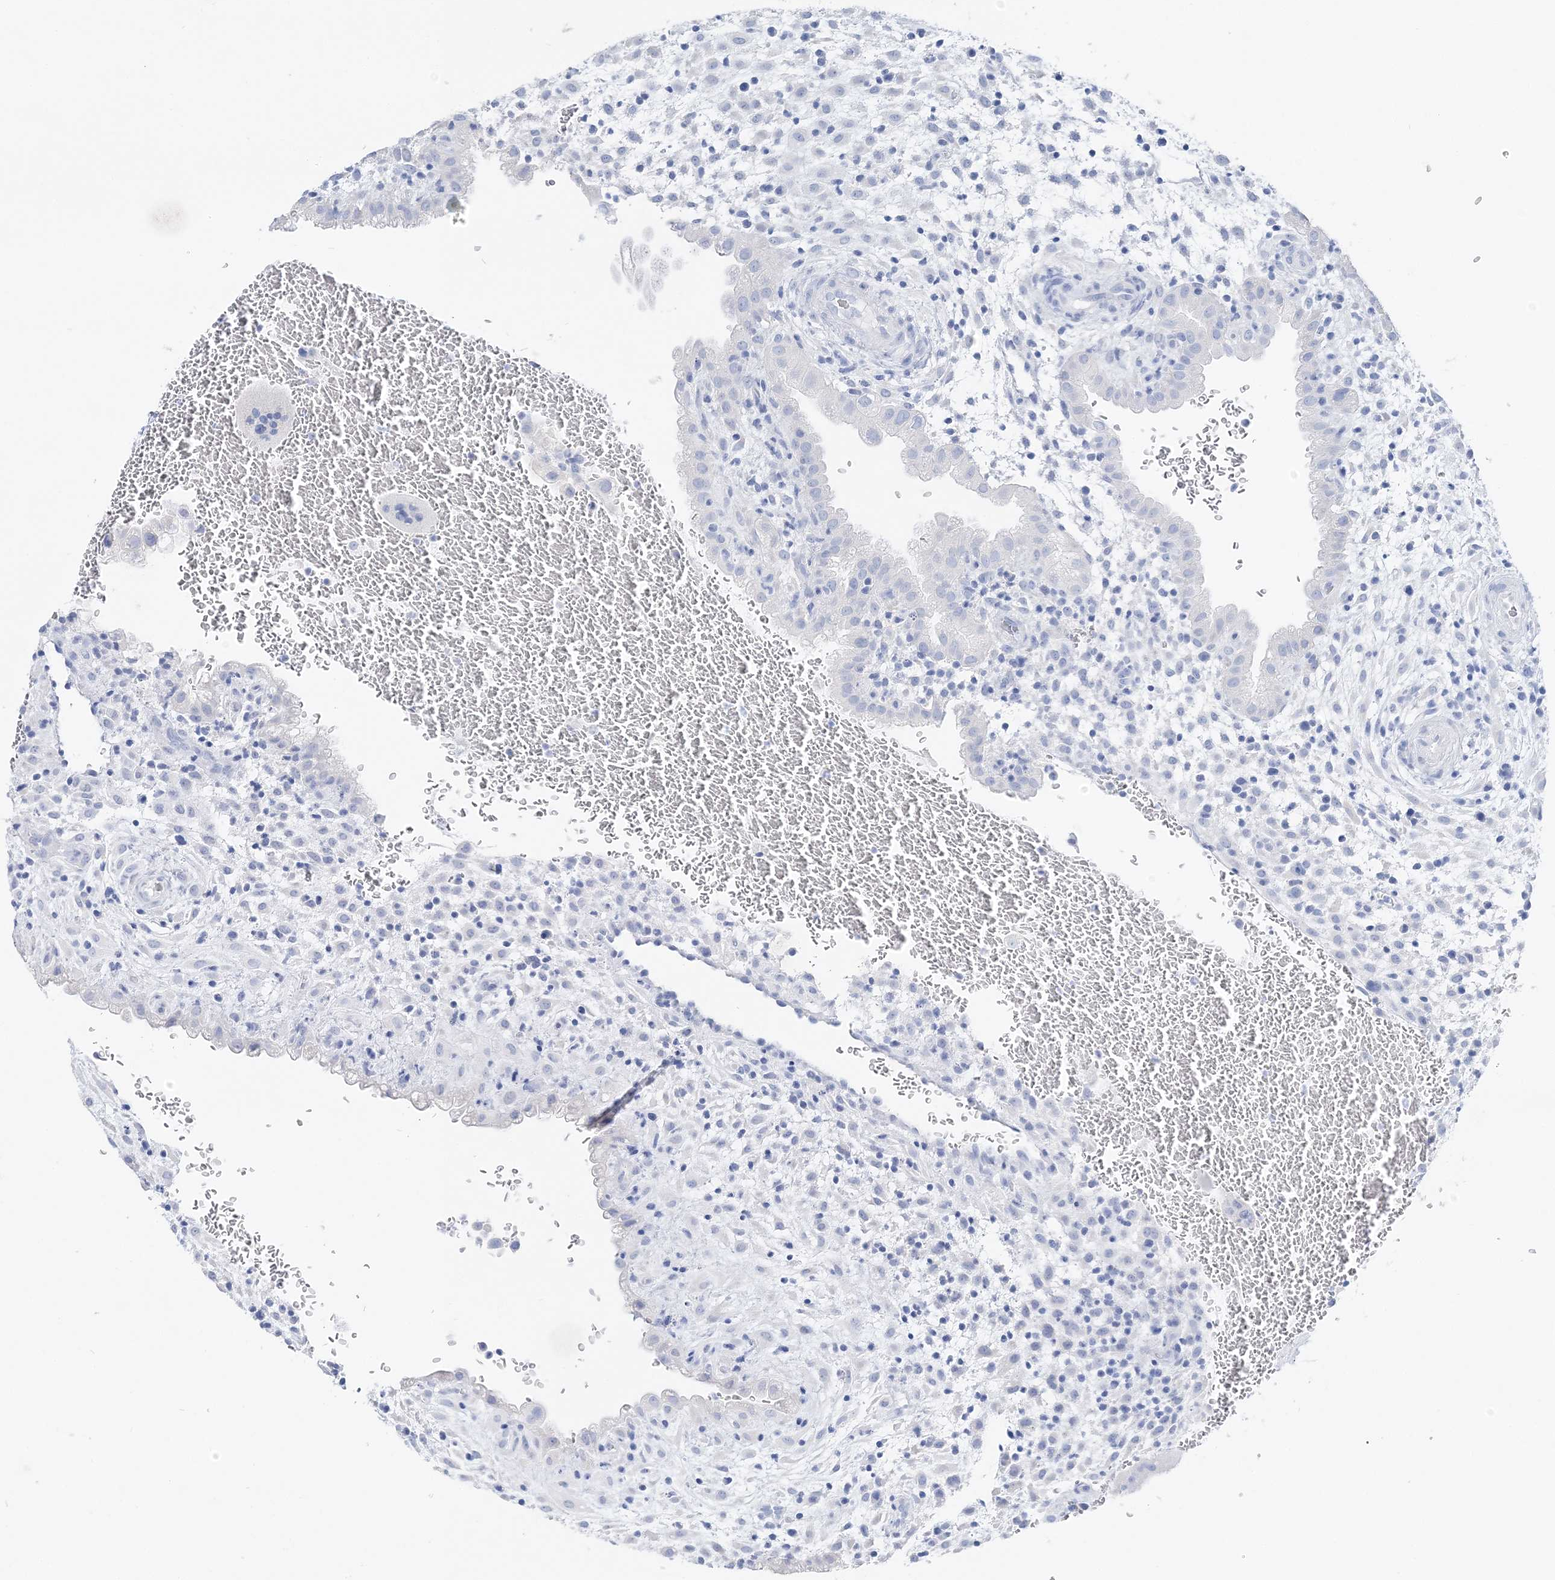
{"staining": {"intensity": "negative", "quantity": "none", "location": "none"}, "tissue": "placenta", "cell_type": "Decidual cells", "image_type": "normal", "snomed": [{"axis": "morphology", "description": "Normal tissue, NOS"}, {"axis": "topography", "description": "Placenta"}], "caption": "Decidual cells show no significant protein staining in normal placenta. (DAB immunohistochemistry, high magnification).", "gene": "TSPYL6", "patient": {"sex": "female", "age": 35}}